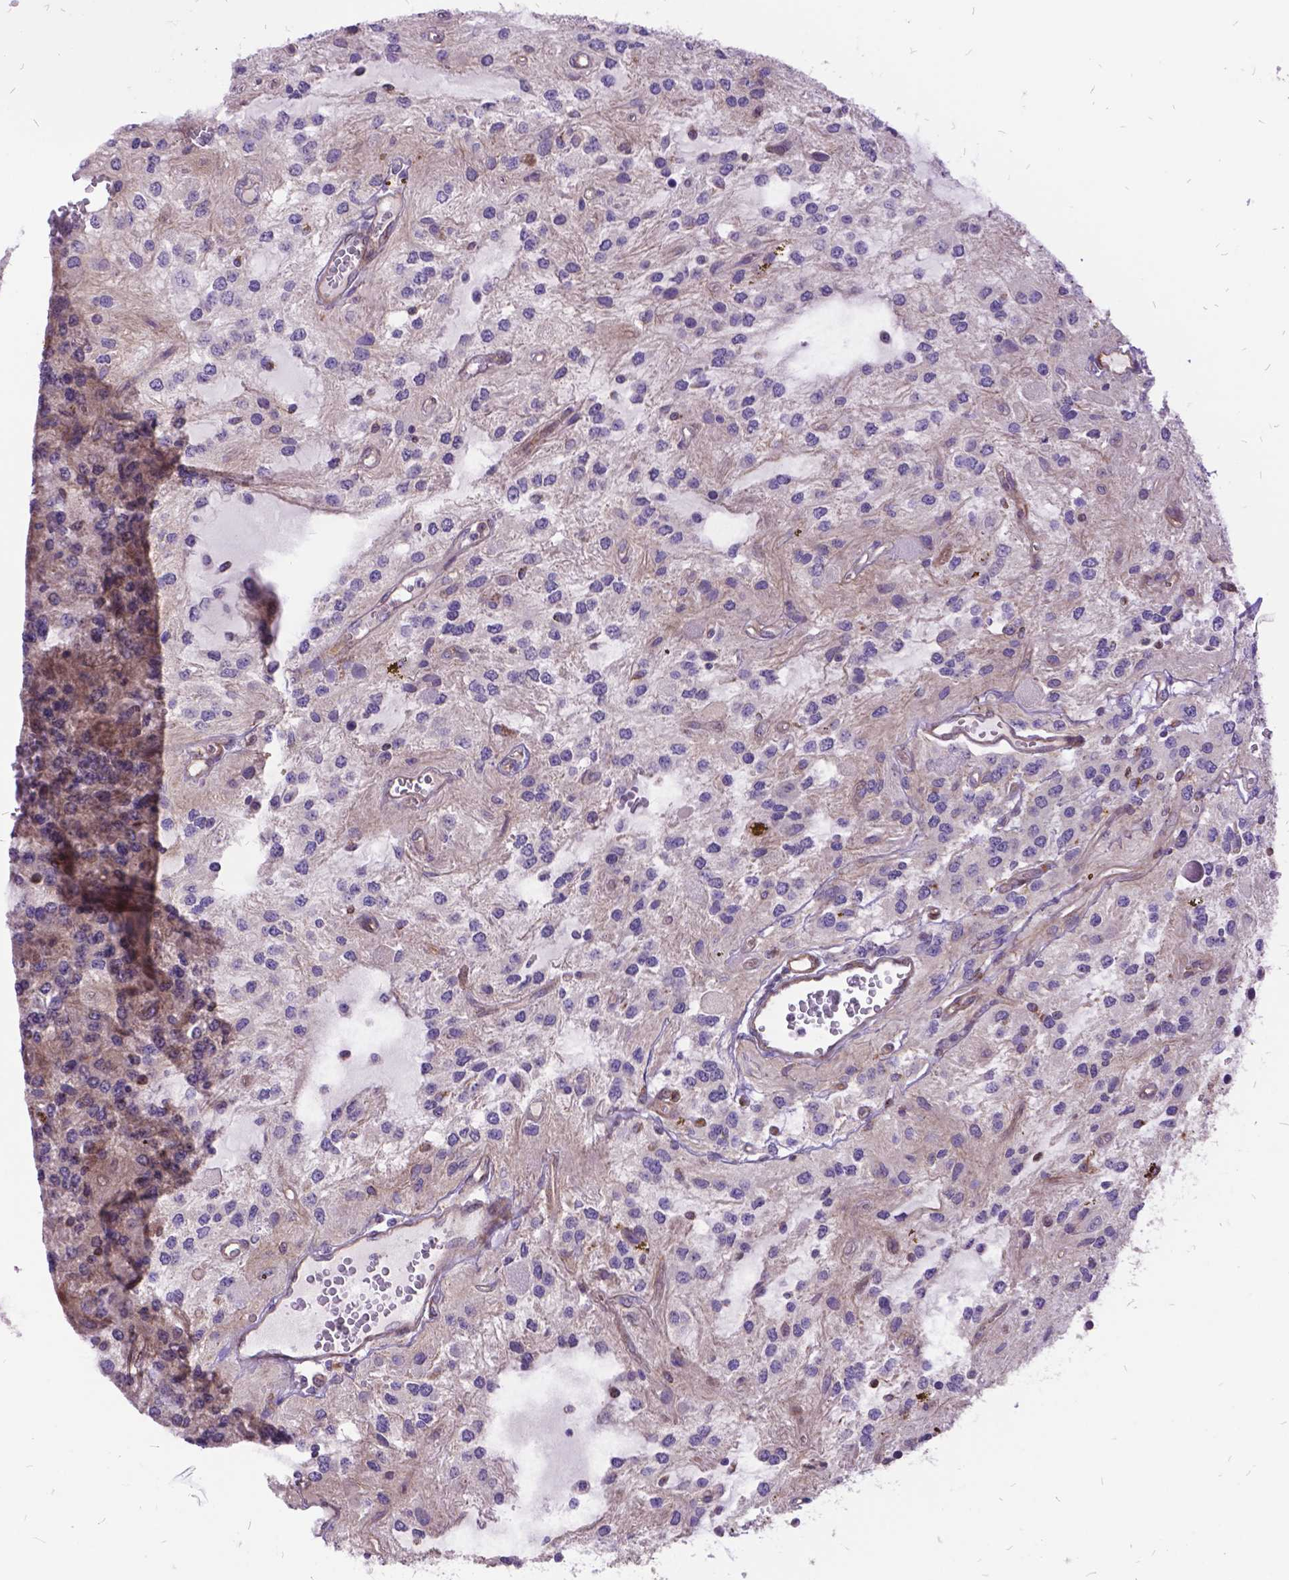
{"staining": {"intensity": "negative", "quantity": "none", "location": "none"}, "tissue": "glioma", "cell_type": "Tumor cells", "image_type": "cancer", "snomed": [{"axis": "morphology", "description": "Glioma, malignant, Low grade"}, {"axis": "topography", "description": "Cerebellum"}], "caption": "High power microscopy micrograph of an IHC image of malignant glioma (low-grade), revealing no significant expression in tumor cells.", "gene": "GRB7", "patient": {"sex": "female", "age": 14}}